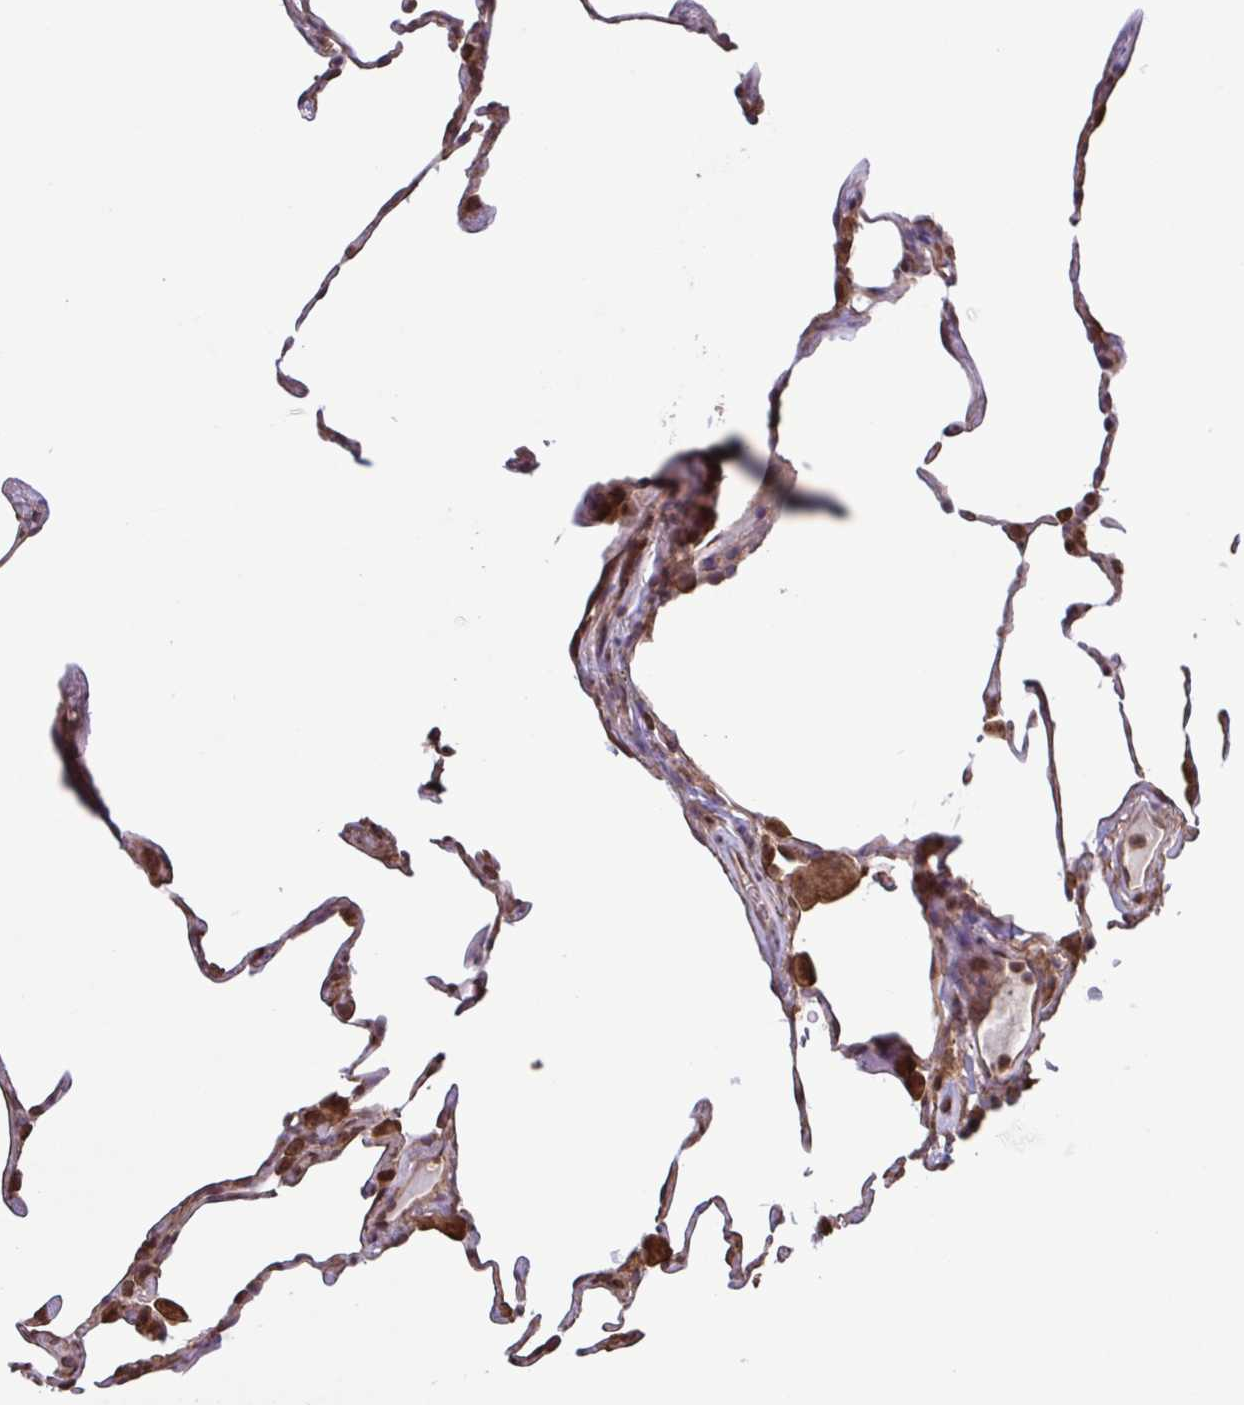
{"staining": {"intensity": "weak", "quantity": "25%-75%", "location": "cytoplasmic/membranous"}, "tissue": "lung", "cell_type": "Alveolar cells", "image_type": "normal", "snomed": [{"axis": "morphology", "description": "Normal tissue, NOS"}, {"axis": "topography", "description": "Lung"}], "caption": "Immunohistochemical staining of unremarkable lung displays 25%-75% levels of weak cytoplasmic/membranous protein staining in approximately 25%-75% of alveolar cells.", "gene": "SEC63", "patient": {"sex": "female", "age": 57}}